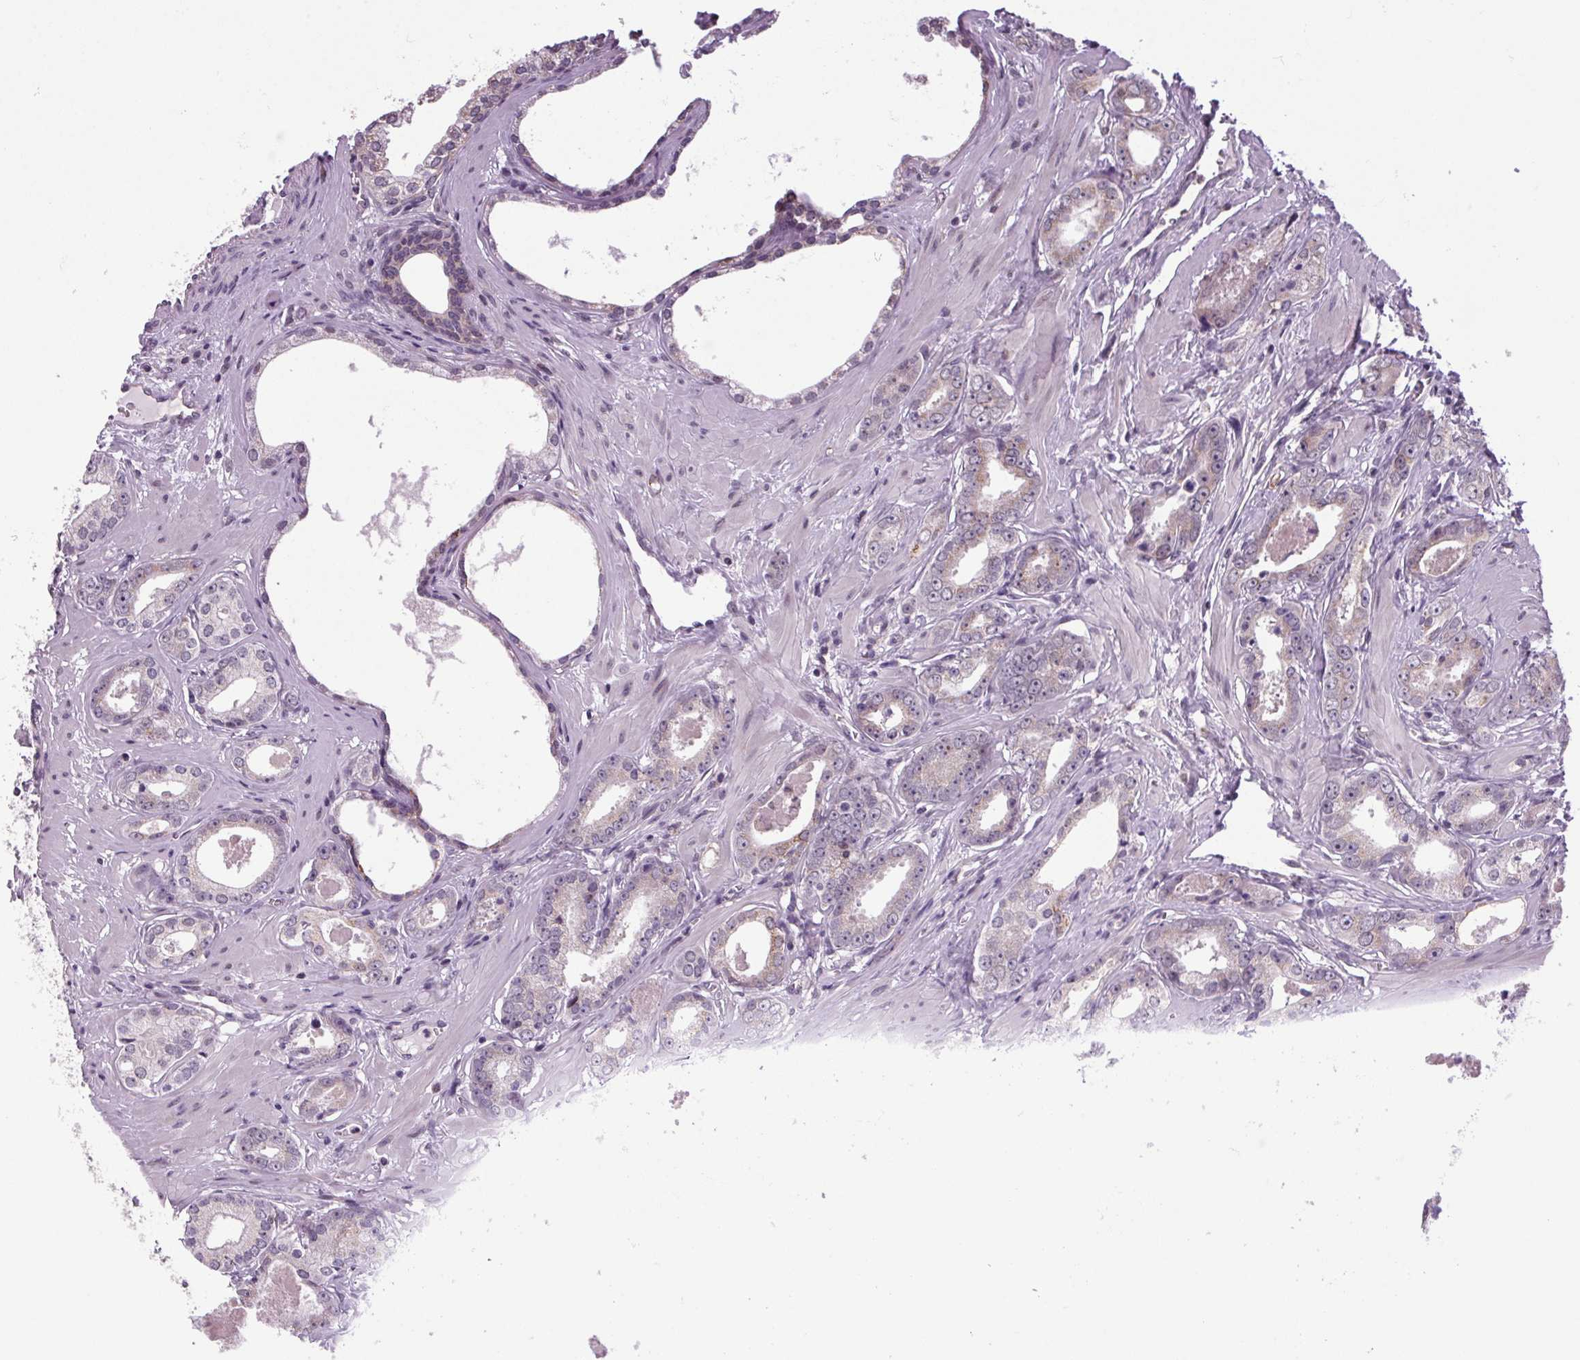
{"staining": {"intensity": "weak", "quantity": "<25%", "location": "cytoplasmic/membranous"}, "tissue": "prostate cancer", "cell_type": "Tumor cells", "image_type": "cancer", "snomed": [{"axis": "morphology", "description": "Adenocarcinoma, Low grade"}, {"axis": "topography", "description": "Prostate"}], "caption": "Tumor cells are negative for brown protein staining in prostate cancer (low-grade adenocarcinoma). (DAB (3,3'-diaminobenzidine) immunohistochemistry (IHC), high magnification).", "gene": "AKR1E2", "patient": {"sex": "male", "age": 64}}